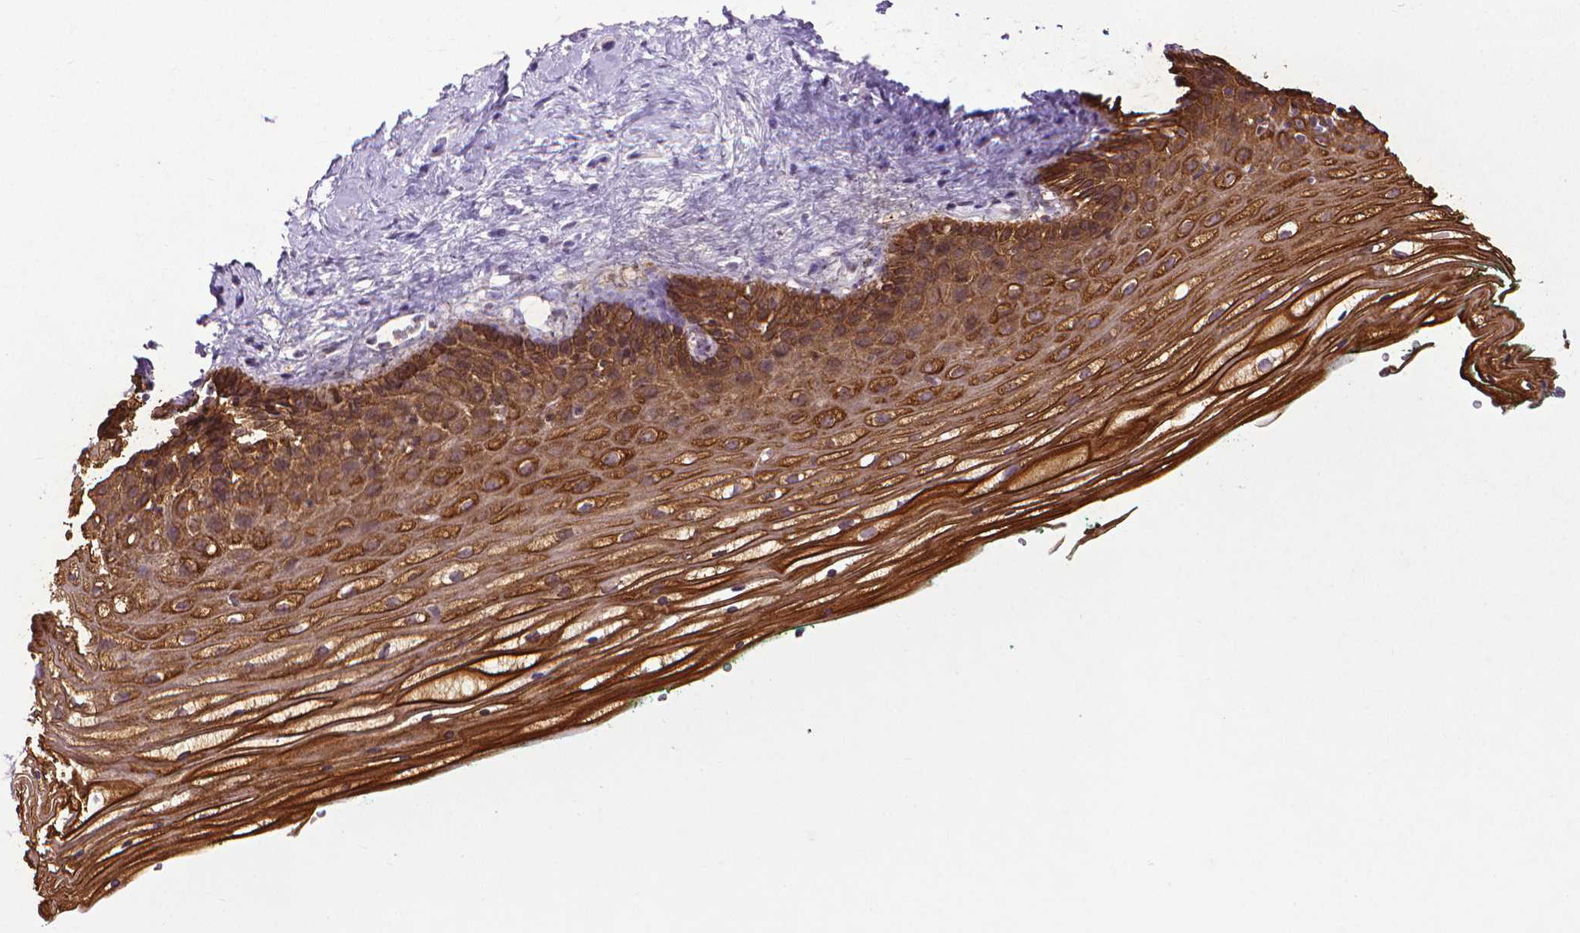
{"staining": {"intensity": "strong", "quantity": ">75%", "location": "cytoplasmic/membranous"}, "tissue": "vagina", "cell_type": "Squamous epithelial cells", "image_type": "normal", "snomed": [{"axis": "morphology", "description": "Normal tissue, NOS"}, {"axis": "topography", "description": "Vagina"}], "caption": "A brown stain shows strong cytoplasmic/membranous positivity of a protein in squamous epithelial cells of benign vagina.", "gene": "KRT5", "patient": {"sex": "female", "age": 42}}